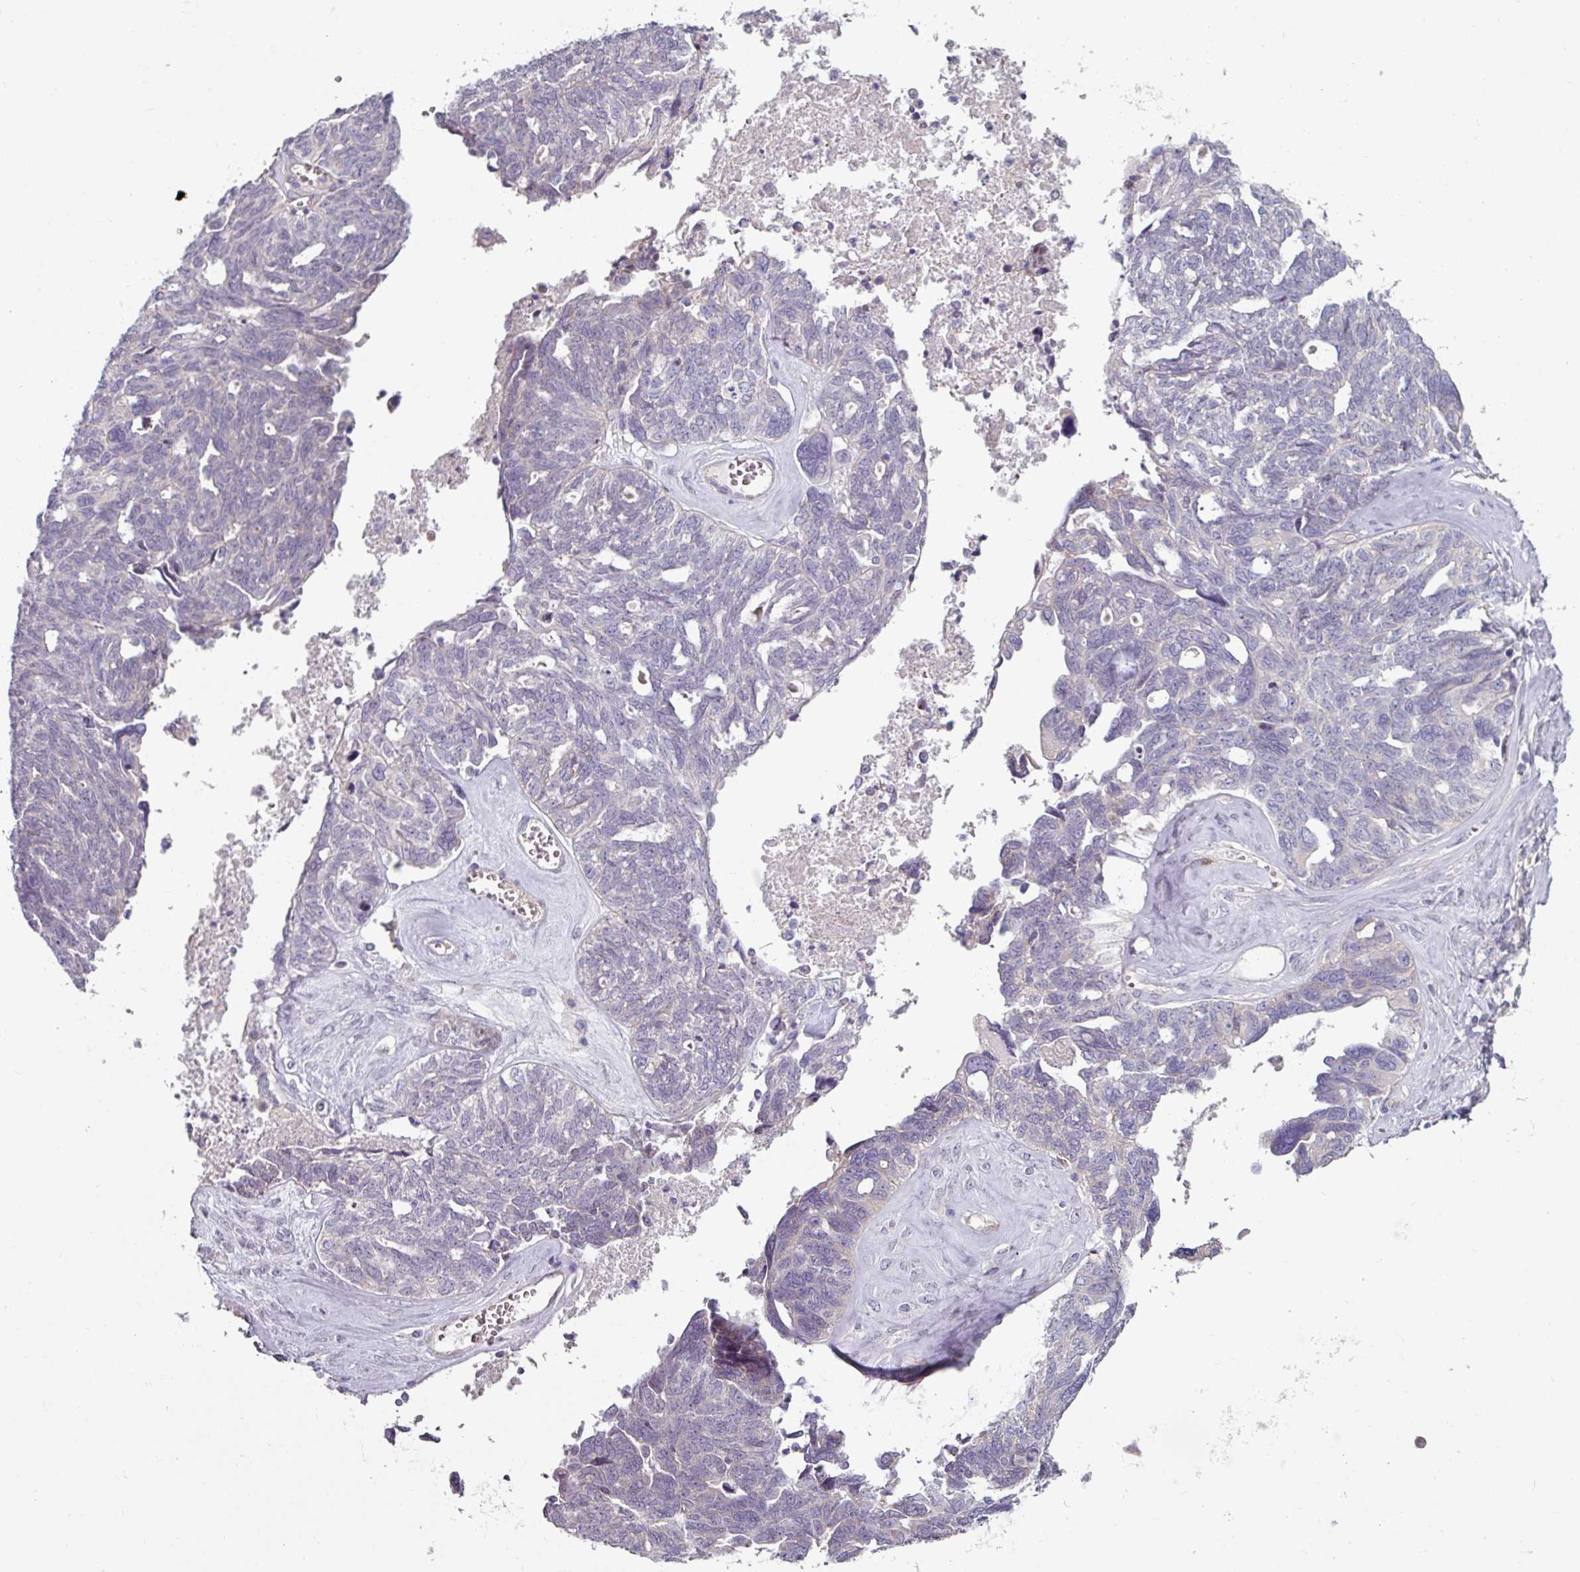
{"staining": {"intensity": "negative", "quantity": "none", "location": "none"}, "tissue": "ovarian cancer", "cell_type": "Tumor cells", "image_type": "cancer", "snomed": [{"axis": "morphology", "description": "Cystadenocarcinoma, serous, NOS"}, {"axis": "topography", "description": "Ovary"}], "caption": "Immunohistochemistry (IHC) of human ovarian cancer demonstrates no expression in tumor cells. (DAB immunohistochemistry (IHC) visualized using brightfield microscopy, high magnification).", "gene": "MTMR14", "patient": {"sex": "female", "age": 79}}